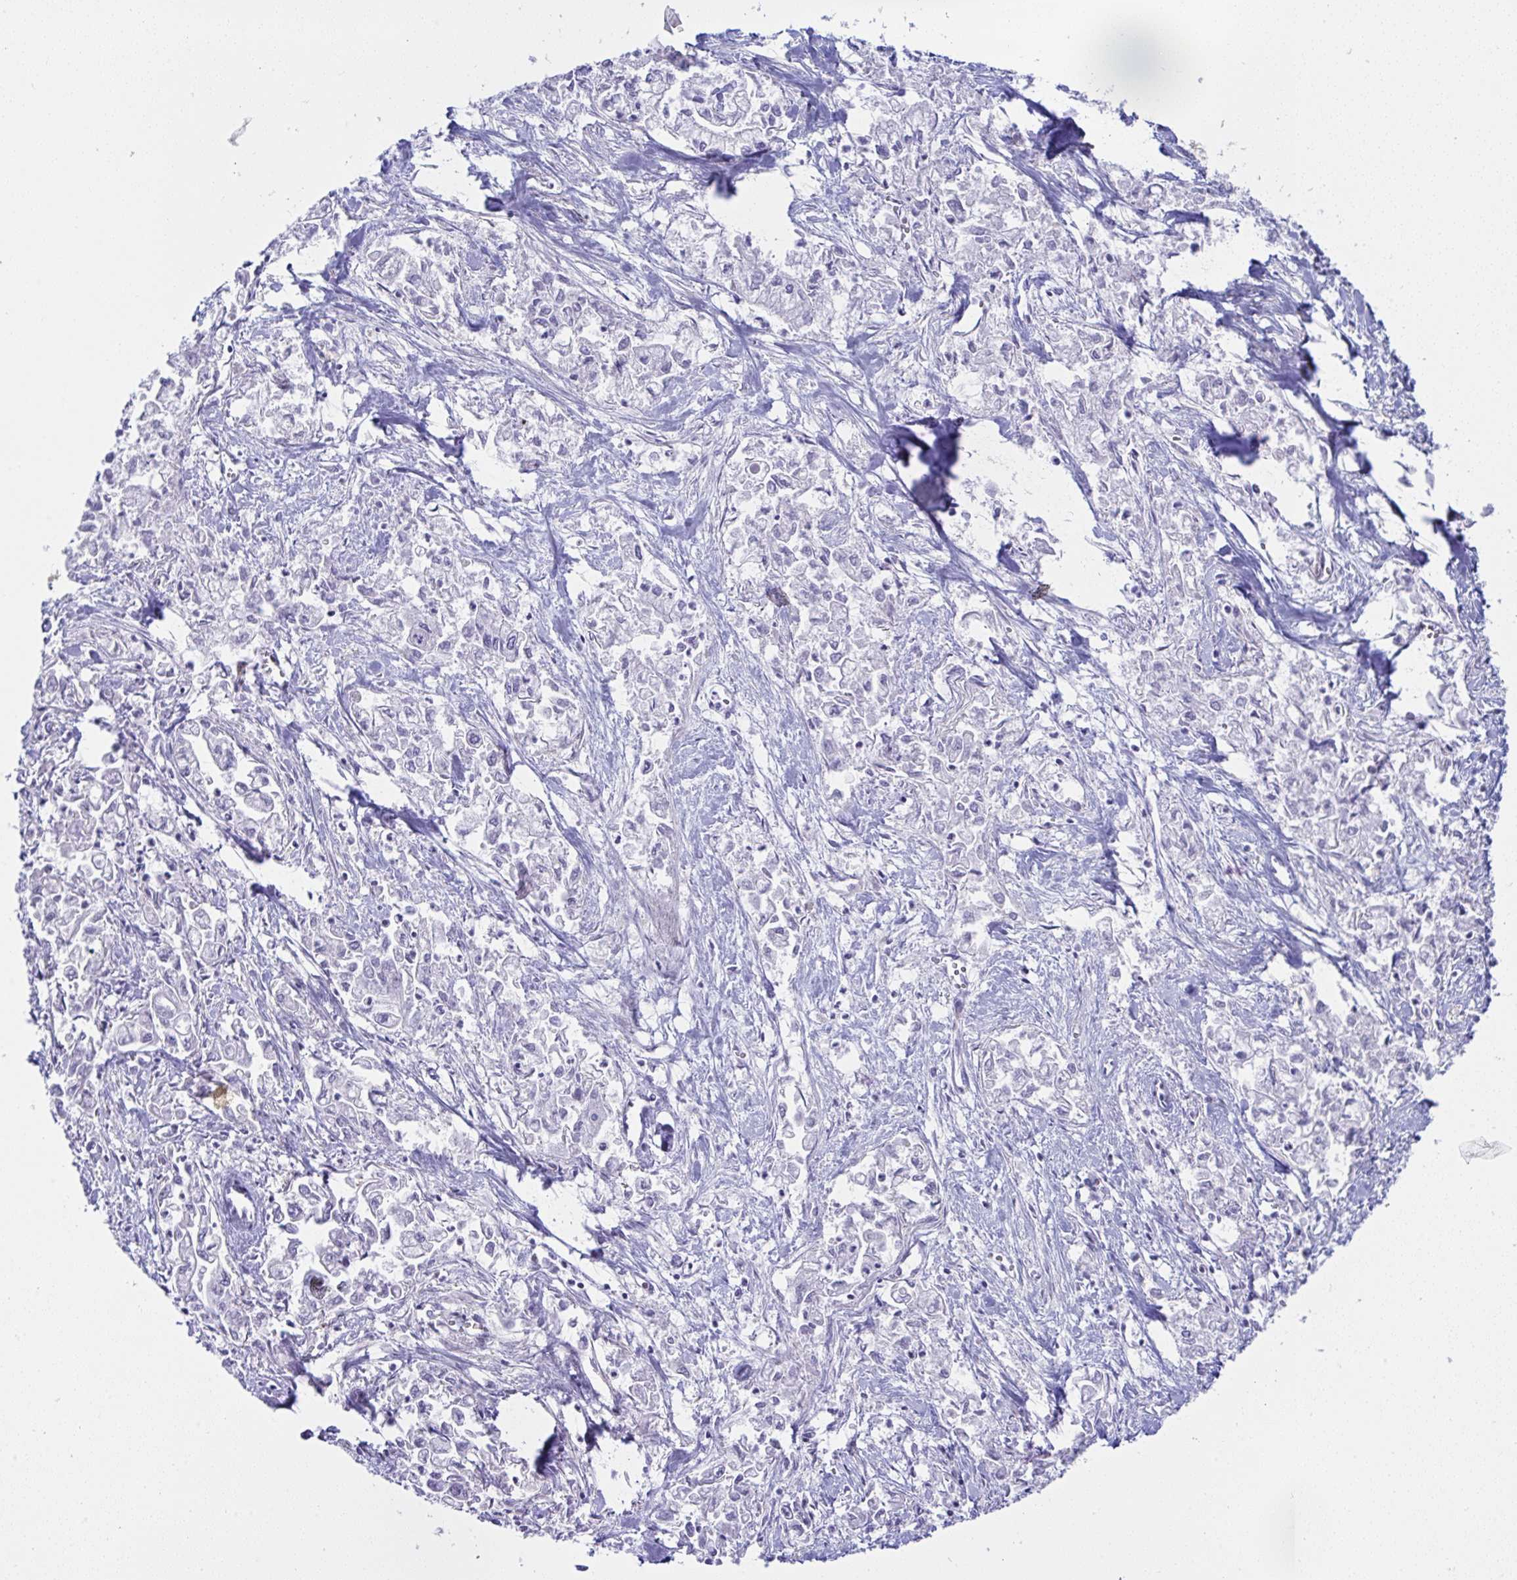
{"staining": {"intensity": "negative", "quantity": "none", "location": "none"}, "tissue": "pancreatic cancer", "cell_type": "Tumor cells", "image_type": "cancer", "snomed": [{"axis": "morphology", "description": "Adenocarcinoma, NOS"}, {"axis": "topography", "description": "Pancreas"}], "caption": "The micrograph demonstrates no significant expression in tumor cells of pancreatic cancer (adenocarcinoma). Brightfield microscopy of immunohistochemistry stained with DAB (3,3'-diaminobenzidine) (brown) and hematoxylin (blue), captured at high magnification.", "gene": "ZNF713", "patient": {"sex": "male", "age": 72}}